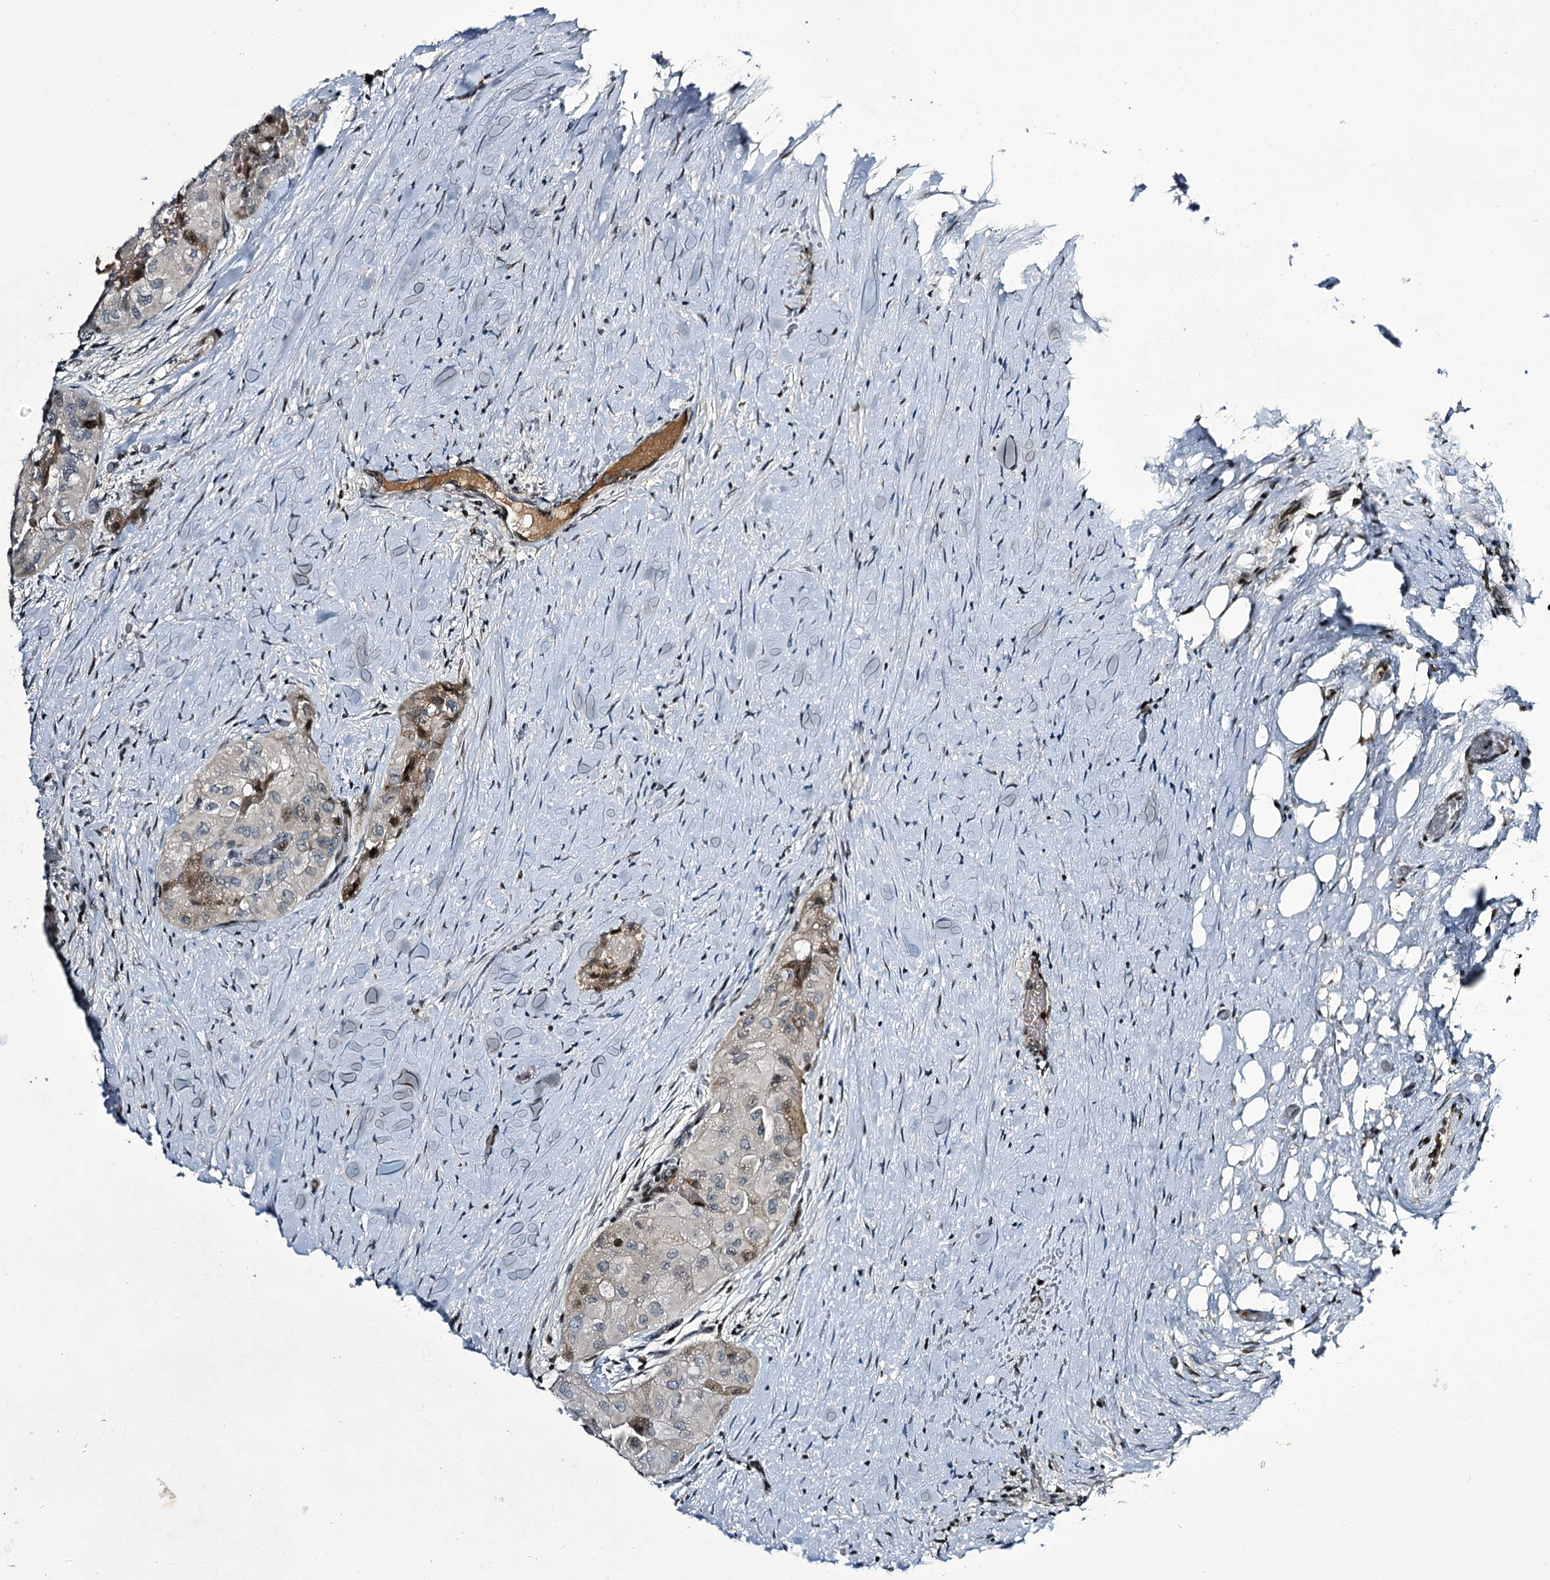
{"staining": {"intensity": "weak", "quantity": "<25%", "location": "nuclear"}, "tissue": "thyroid cancer", "cell_type": "Tumor cells", "image_type": "cancer", "snomed": [{"axis": "morphology", "description": "Papillary adenocarcinoma, NOS"}, {"axis": "topography", "description": "Thyroid gland"}], "caption": "Tumor cells are negative for protein expression in human thyroid papillary adenocarcinoma.", "gene": "ITFG2", "patient": {"sex": "female", "age": 59}}